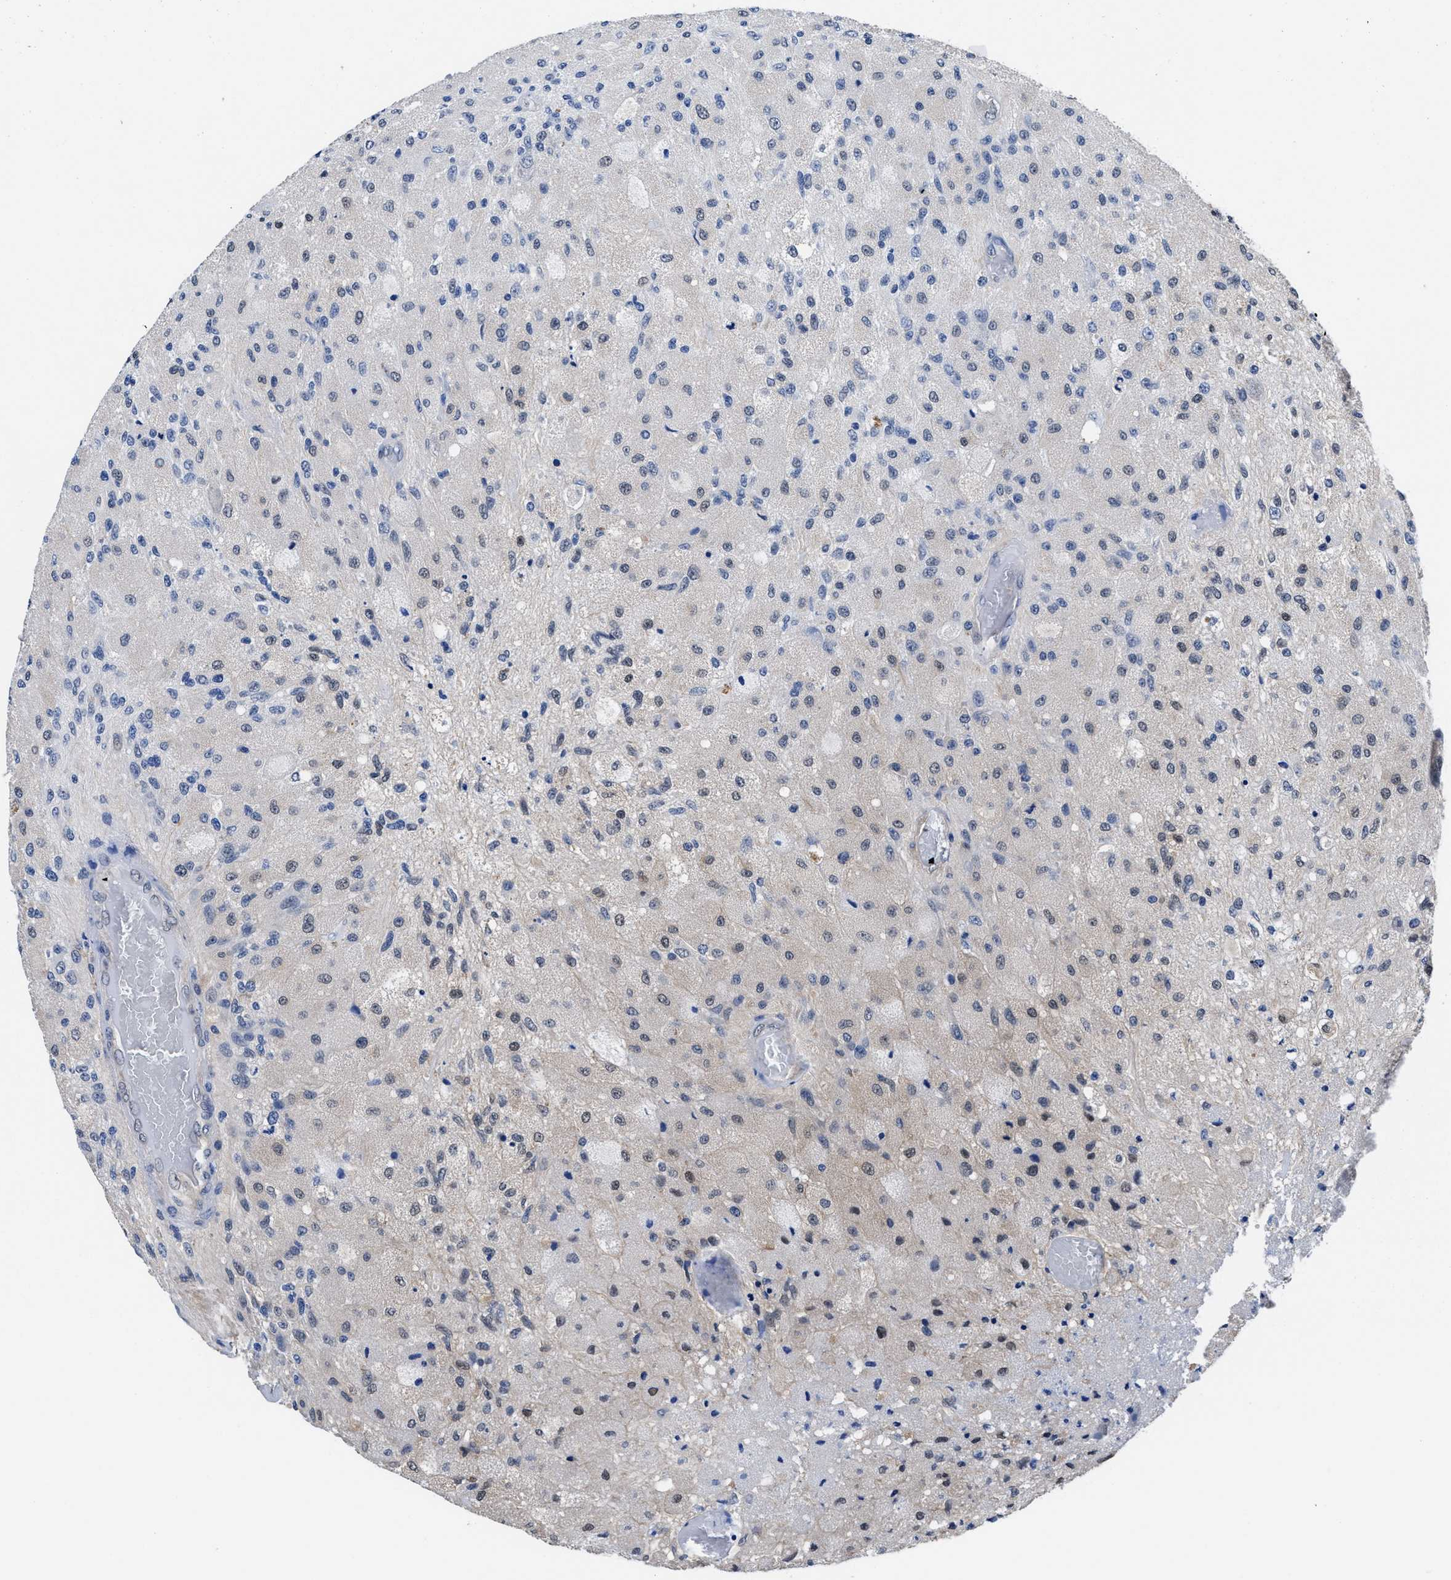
{"staining": {"intensity": "weak", "quantity": "<25%", "location": "nuclear"}, "tissue": "glioma", "cell_type": "Tumor cells", "image_type": "cancer", "snomed": [{"axis": "morphology", "description": "Normal tissue, NOS"}, {"axis": "morphology", "description": "Glioma, malignant, High grade"}, {"axis": "topography", "description": "Cerebral cortex"}], "caption": "High power microscopy histopathology image of an IHC micrograph of malignant glioma (high-grade), revealing no significant expression in tumor cells.", "gene": "ACLY", "patient": {"sex": "male", "age": 77}}